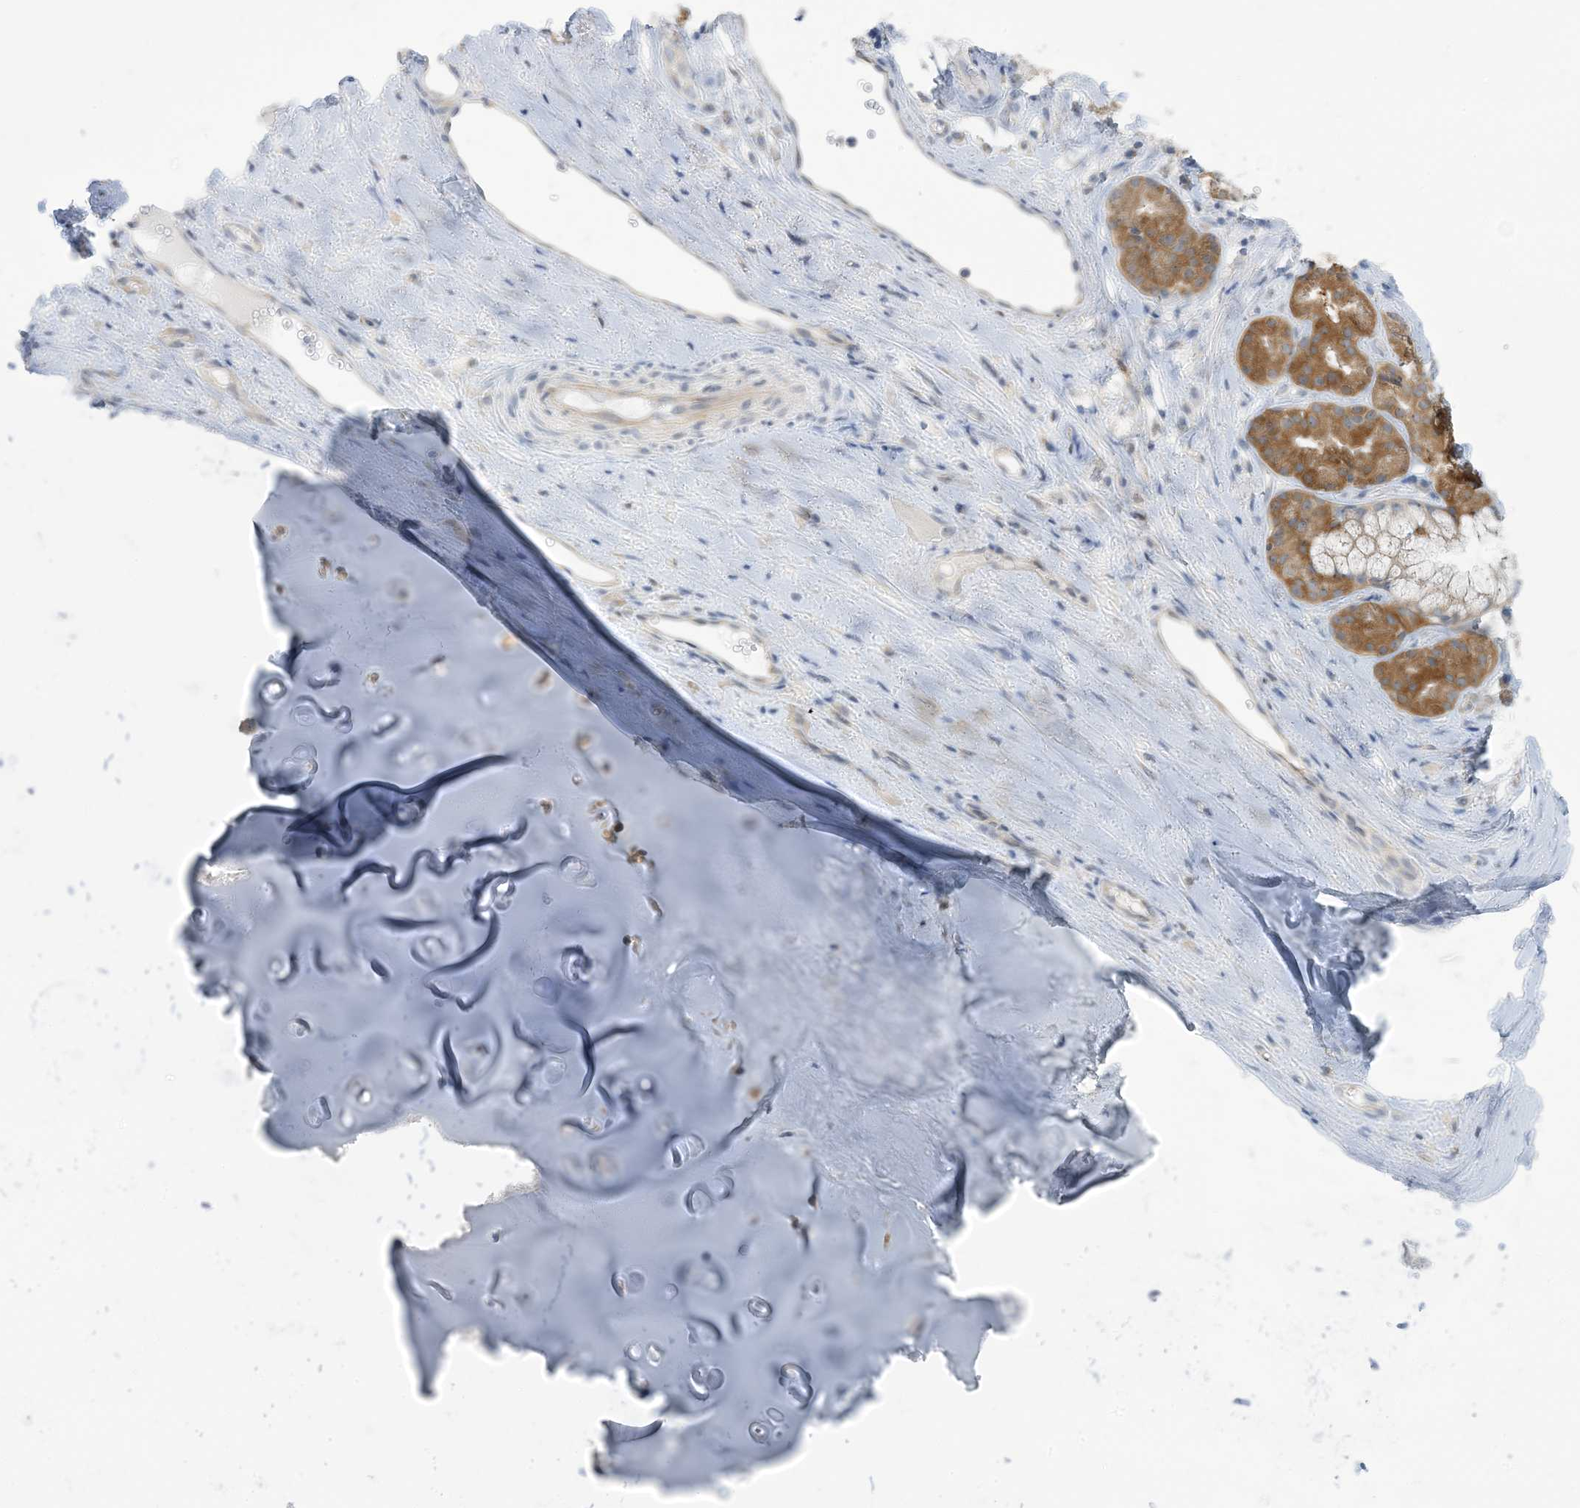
{"staining": {"intensity": "negative", "quantity": "none", "location": "none"}, "tissue": "adipose tissue", "cell_type": "Adipocytes", "image_type": "normal", "snomed": [{"axis": "morphology", "description": "Normal tissue, NOS"}, {"axis": "morphology", "description": "Basal cell carcinoma"}, {"axis": "topography", "description": "Cartilage tissue"}, {"axis": "topography", "description": "Nasopharynx"}, {"axis": "topography", "description": "Oral tissue"}], "caption": "Immunohistochemistry (IHC) histopathology image of normal adipose tissue: human adipose tissue stained with DAB (3,3'-diaminobenzidine) demonstrates no significant protein expression in adipocytes. (DAB immunohistochemistry (IHC) with hematoxylin counter stain).", "gene": "MRPS18A", "patient": {"sex": "female", "age": 77}}